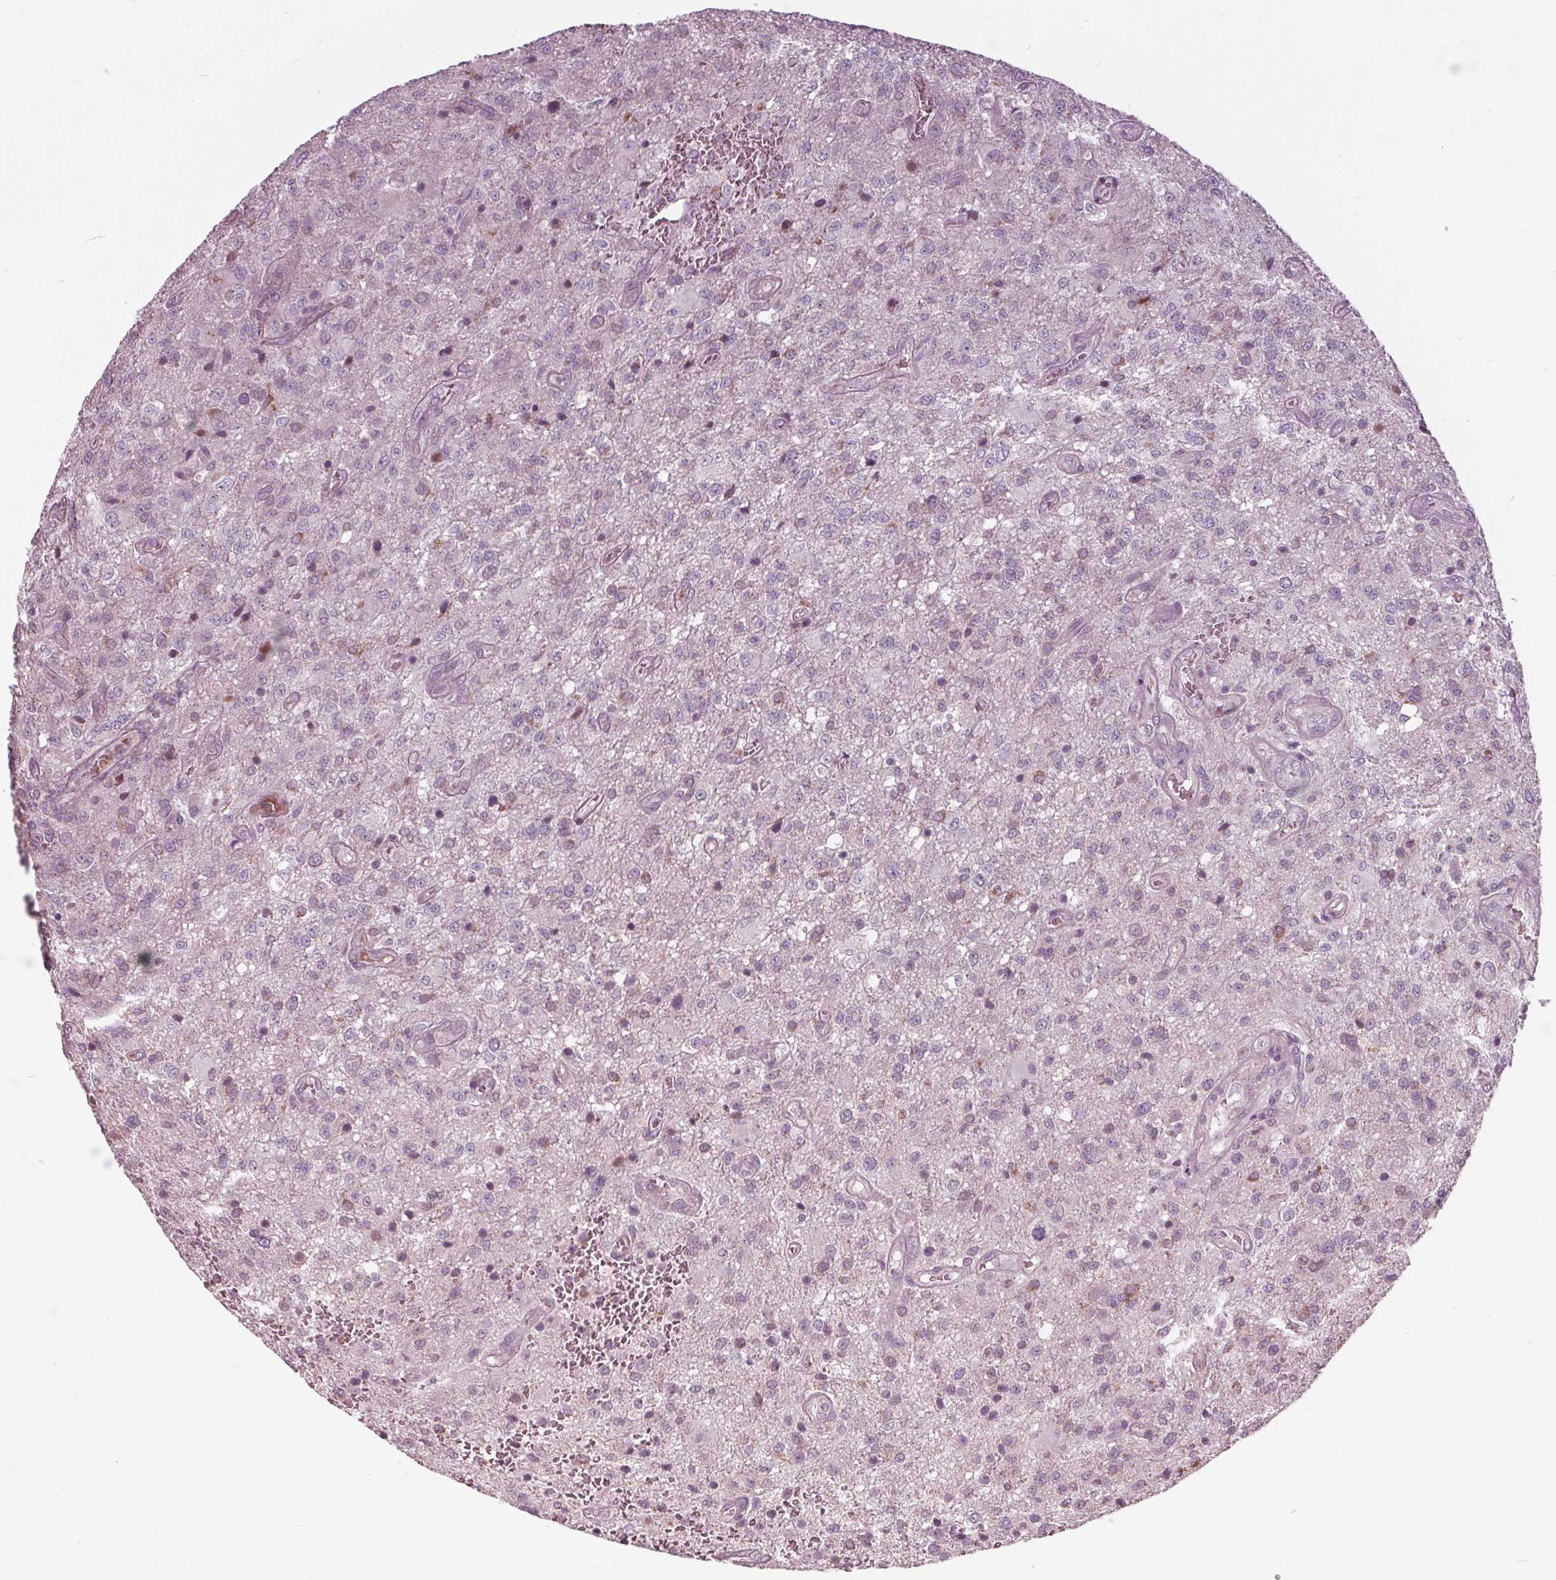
{"staining": {"intensity": "weak", "quantity": "<25%", "location": "cytoplasmic/membranous"}, "tissue": "glioma", "cell_type": "Tumor cells", "image_type": "cancer", "snomed": [{"axis": "morphology", "description": "Glioma, malignant, Low grade"}, {"axis": "topography", "description": "Brain"}], "caption": "High magnification brightfield microscopy of malignant low-grade glioma stained with DAB (3,3'-diaminobenzidine) (brown) and counterstained with hematoxylin (blue): tumor cells show no significant positivity.", "gene": "CLN6", "patient": {"sex": "male", "age": 66}}